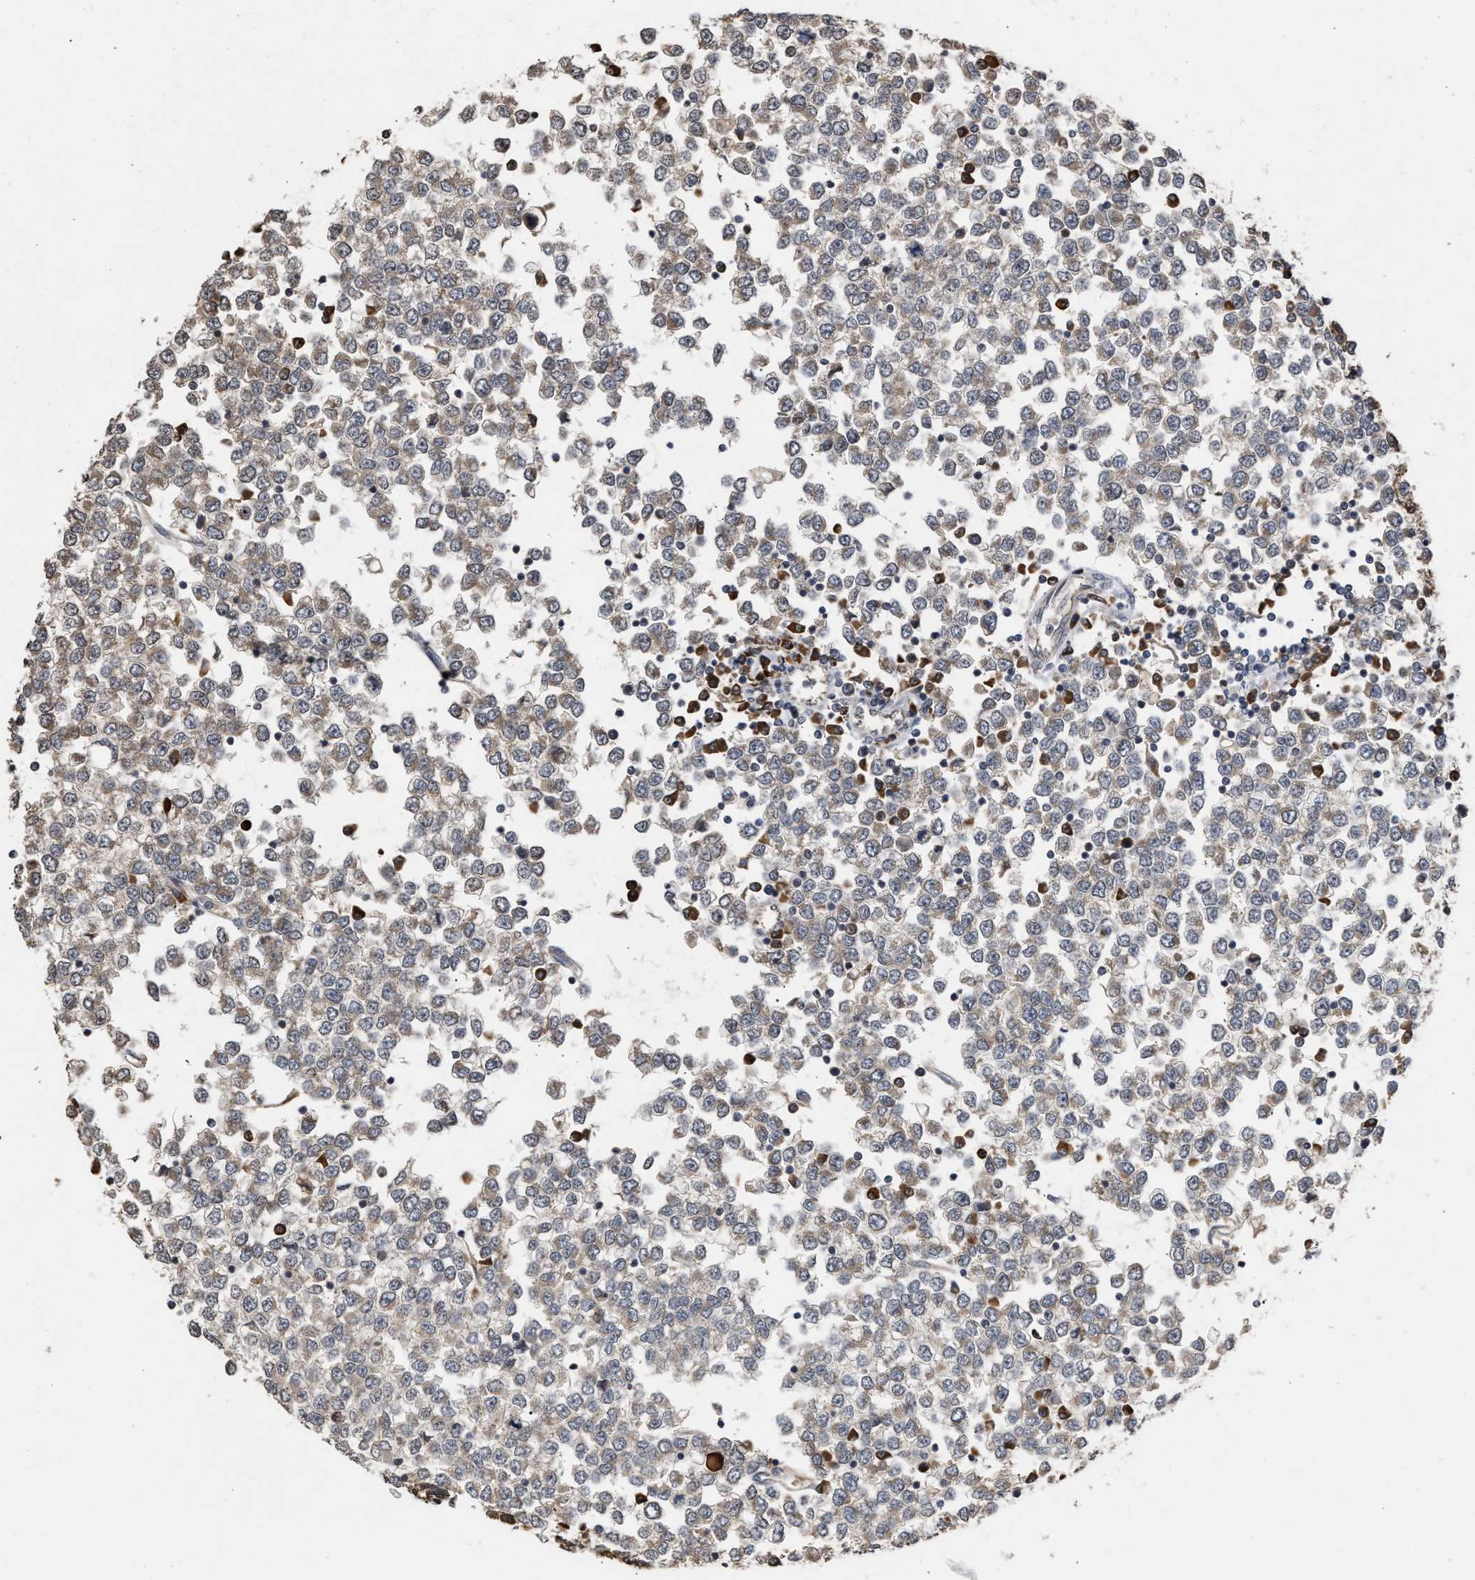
{"staining": {"intensity": "weak", "quantity": ">75%", "location": "cytoplasmic/membranous"}, "tissue": "testis cancer", "cell_type": "Tumor cells", "image_type": "cancer", "snomed": [{"axis": "morphology", "description": "Seminoma, NOS"}, {"axis": "topography", "description": "Testis"}], "caption": "Immunohistochemistry micrograph of neoplastic tissue: human testis cancer stained using IHC shows low levels of weak protein expression localized specifically in the cytoplasmic/membranous of tumor cells, appearing as a cytoplasmic/membranous brown color.", "gene": "SAR1A", "patient": {"sex": "male", "age": 65}}